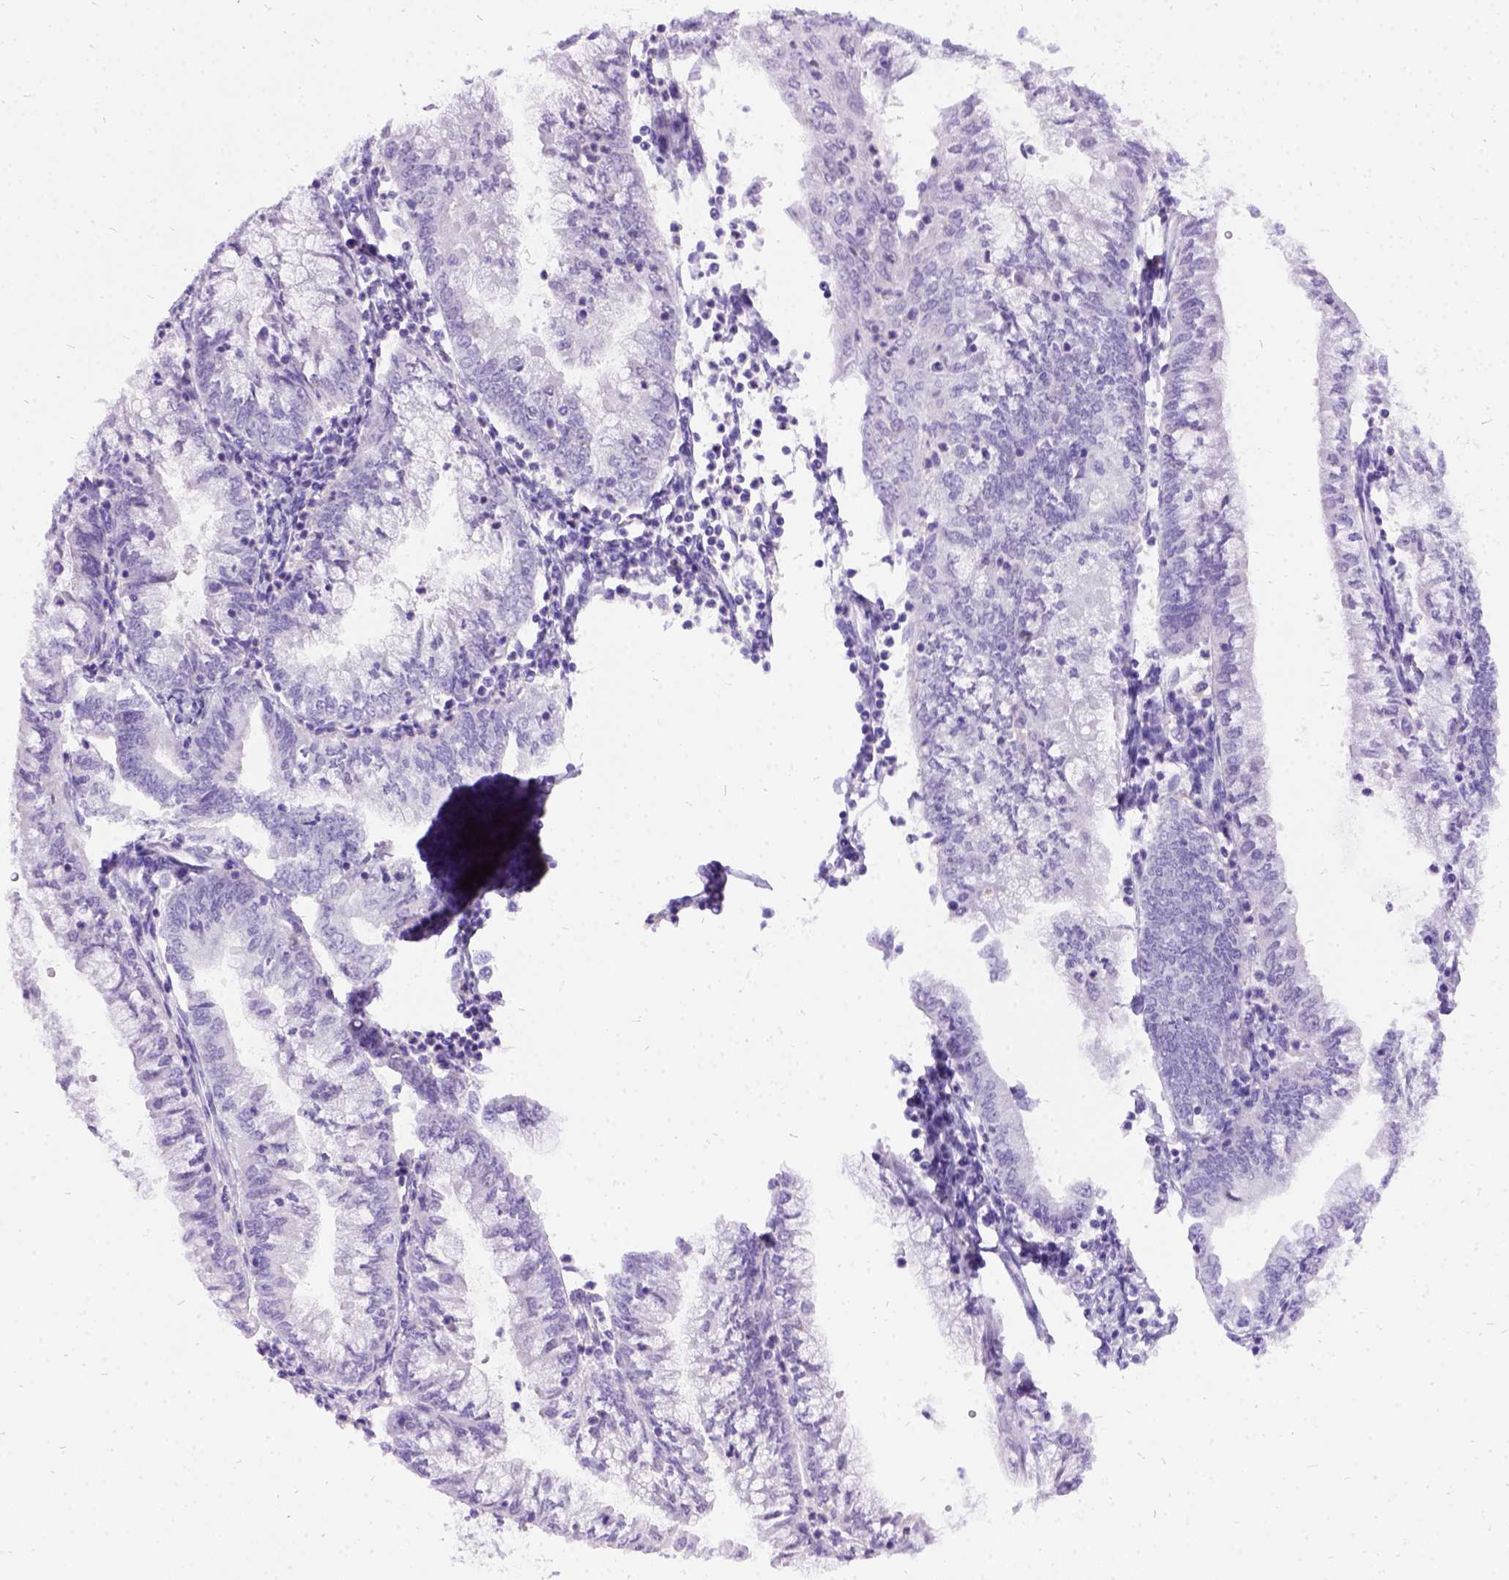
{"staining": {"intensity": "negative", "quantity": "none", "location": "none"}, "tissue": "endometrial cancer", "cell_type": "Tumor cells", "image_type": "cancer", "snomed": [{"axis": "morphology", "description": "Adenocarcinoma, NOS"}, {"axis": "topography", "description": "Endometrium"}], "caption": "This is an IHC histopathology image of human adenocarcinoma (endometrial). There is no staining in tumor cells.", "gene": "PRG2", "patient": {"sex": "female", "age": 55}}